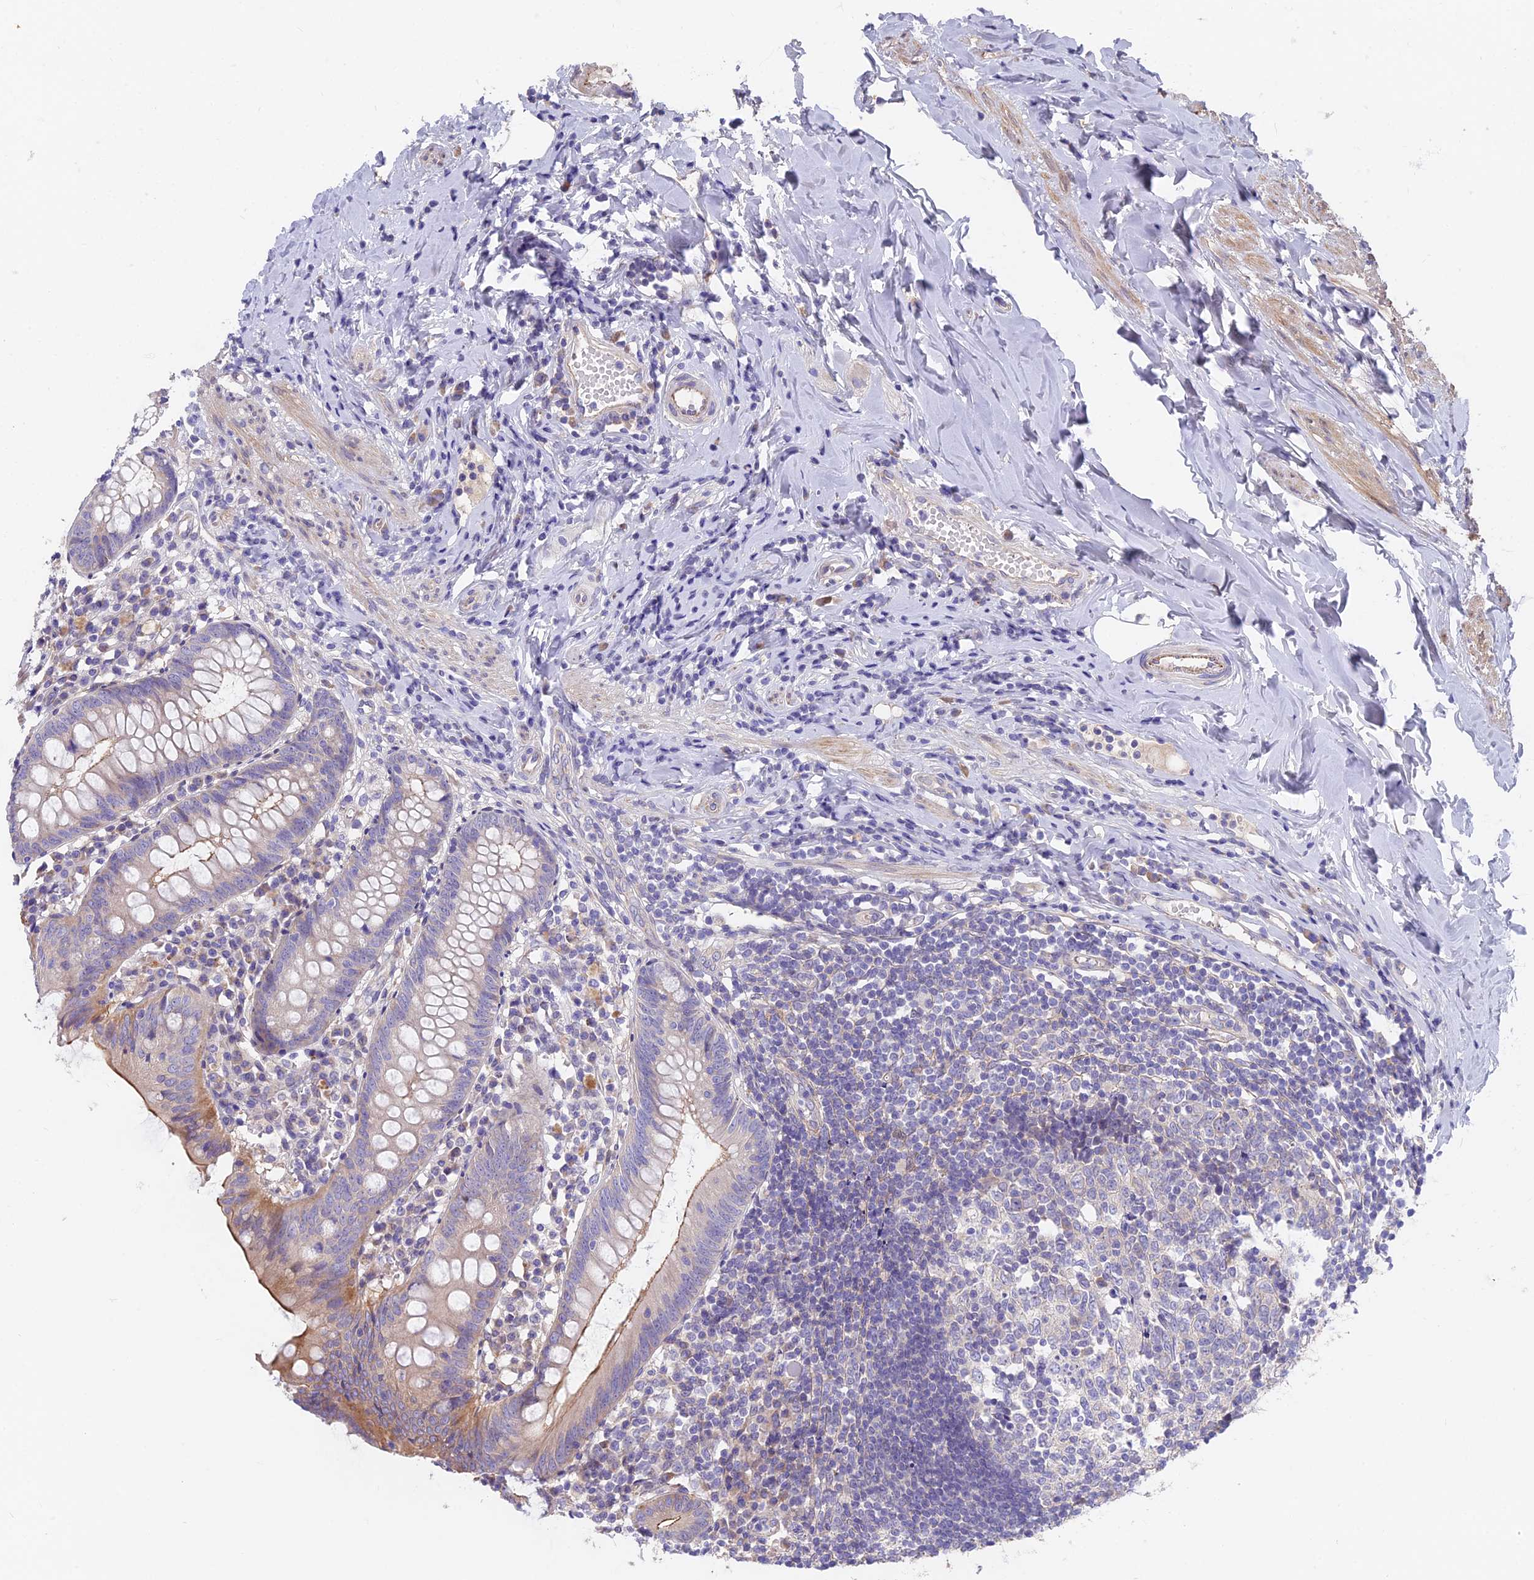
{"staining": {"intensity": "moderate", "quantity": "<25%", "location": "cytoplasmic/membranous"}, "tissue": "appendix", "cell_type": "Glandular cells", "image_type": "normal", "snomed": [{"axis": "morphology", "description": "Normal tissue, NOS"}, {"axis": "topography", "description": "Appendix"}], "caption": "IHC image of unremarkable appendix: appendix stained using immunohistochemistry (IHC) exhibits low levels of moderate protein expression localized specifically in the cytoplasmic/membranous of glandular cells, appearing as a cytoplasmic/membranous brown color.", "gene": "FAM168B", "patient": {"sex": "female", "age": 54}}